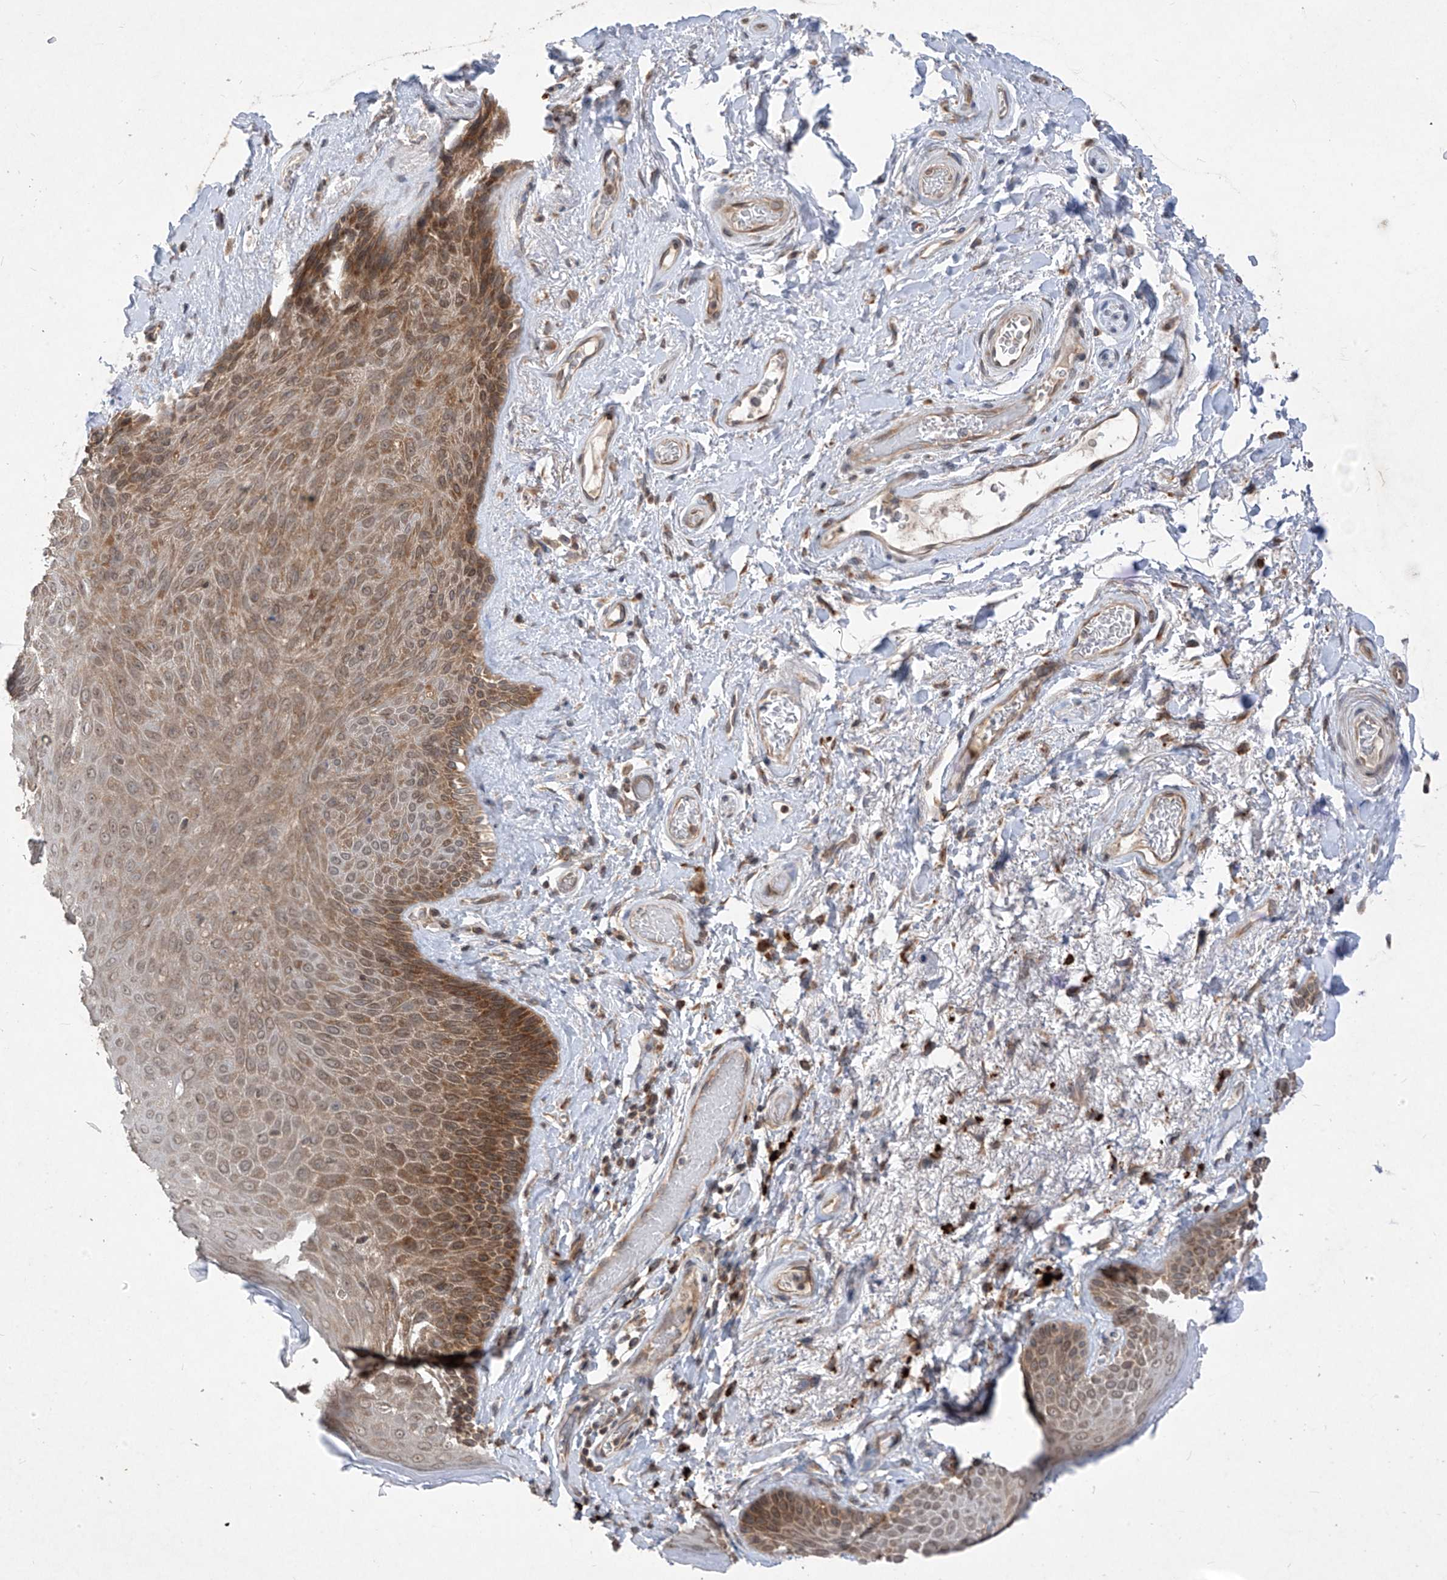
{"staining": {"intensity": "moderate", "quantity": ">75%", "location": "cytoplasmic/membranous"}, "tissue": "skin", "cell_type": "Epidermal cells", "image_type": "normal", "snomed": [{"axis": "morphology", "description": "Normal tissue, NOS"}, {"axis": "topography", "description": "Anal"}], "caption": "A photomicrograph of human skin stained for a protein shows moderate cytoplasmic/membranous brown staining in epidermal cells.", "gene": "RPL34", "patient": {"sex": "male", "age": 74}}